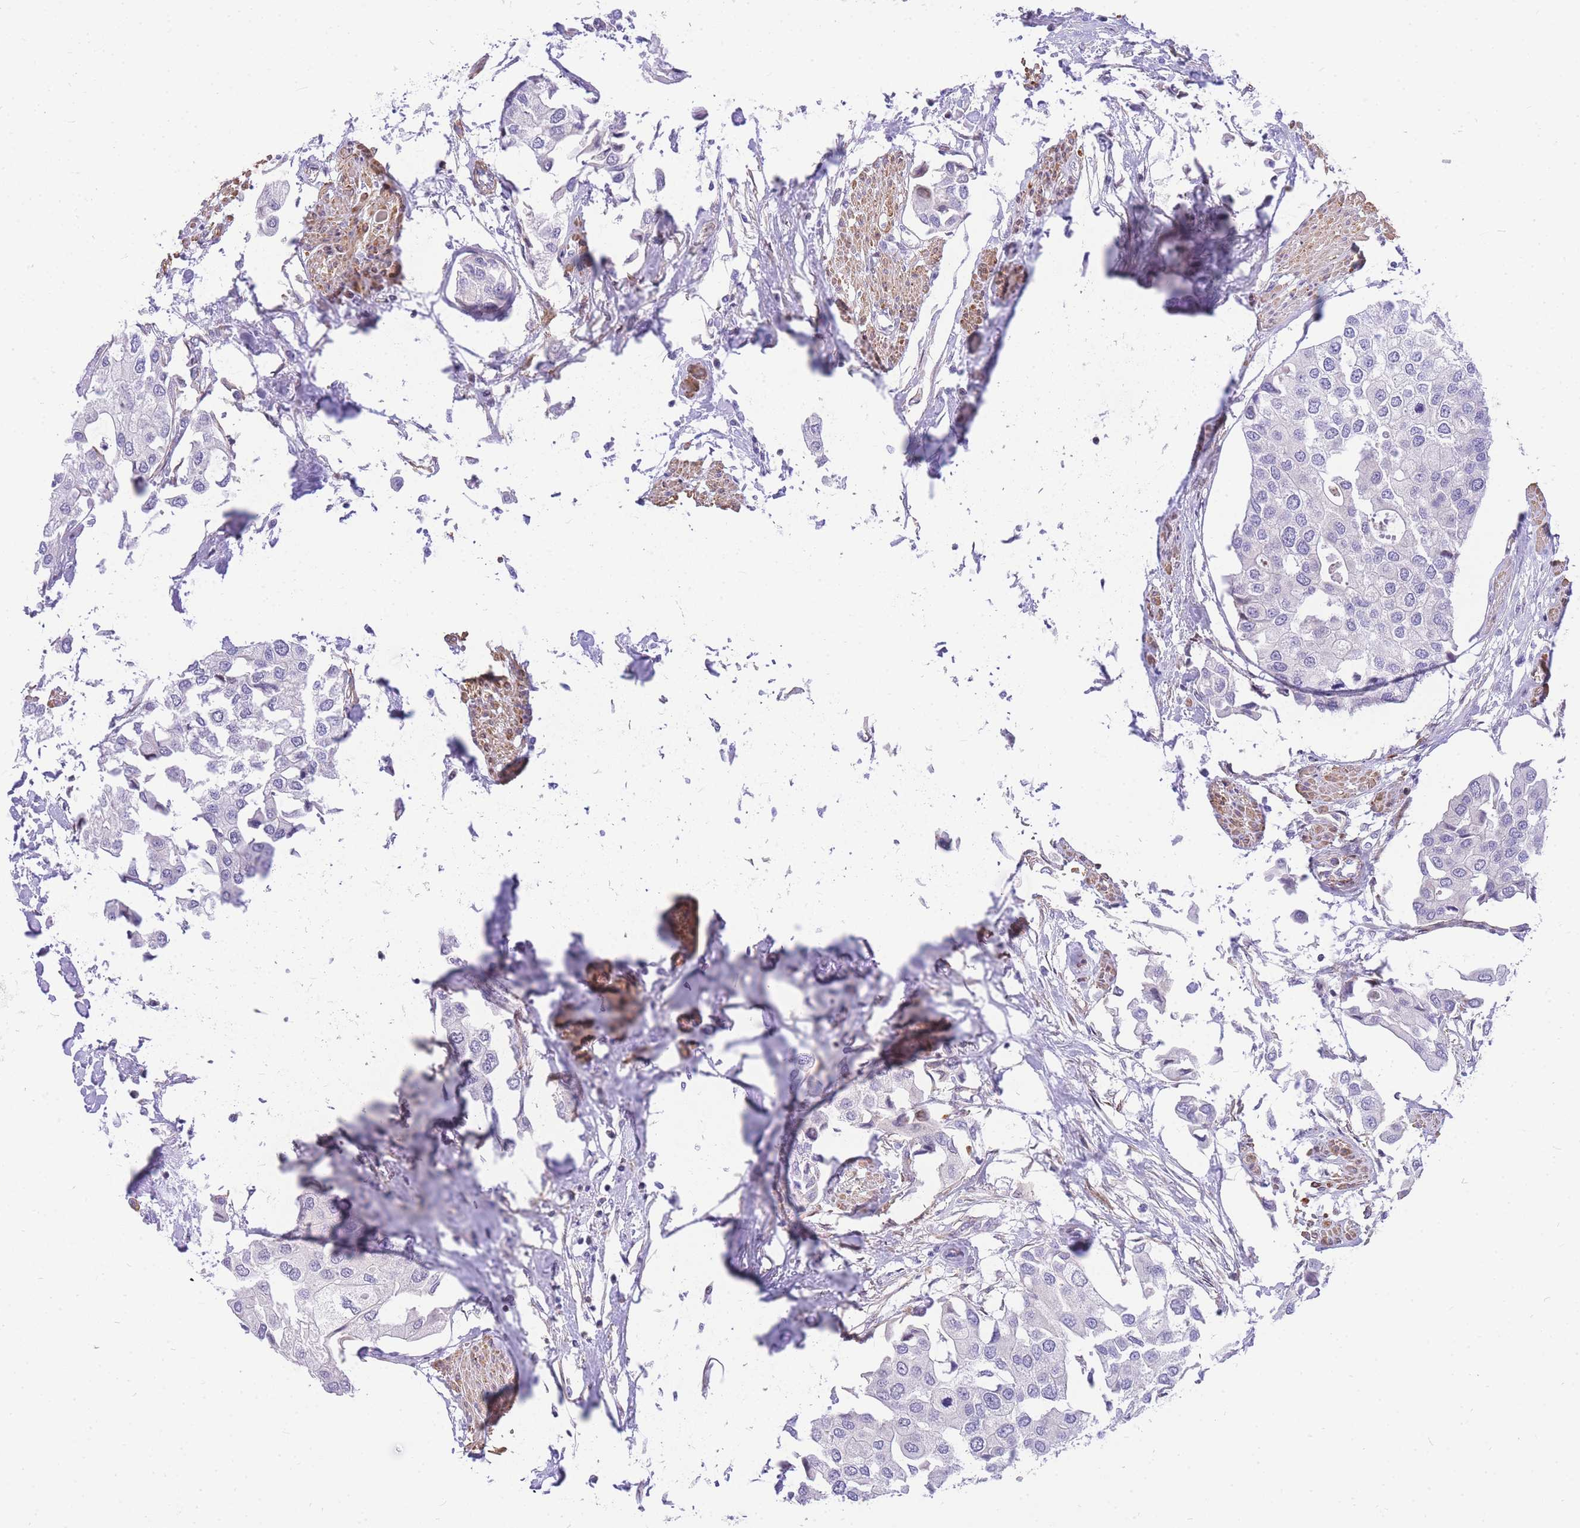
{"staining": {"intensity": "negative", "quantity": "none", "location": "none"}, "tissue": "urothelial cancer", "cell_type": "Tumor cells", "image_type": "cancer", "snomed": [{"axis": "morphology", "description": "Urothelial carcinoma, High grade"}, {"axis": "topography", "description": "Urinary bladder"}], "caption": "This is an immunohistochemistry (IHC) micrograph of urothelial carcinoma (high-grade). There is no staining in tumor cells.", "gene": "S100PBP", "patient": {"sex": "male", "age": 64}}